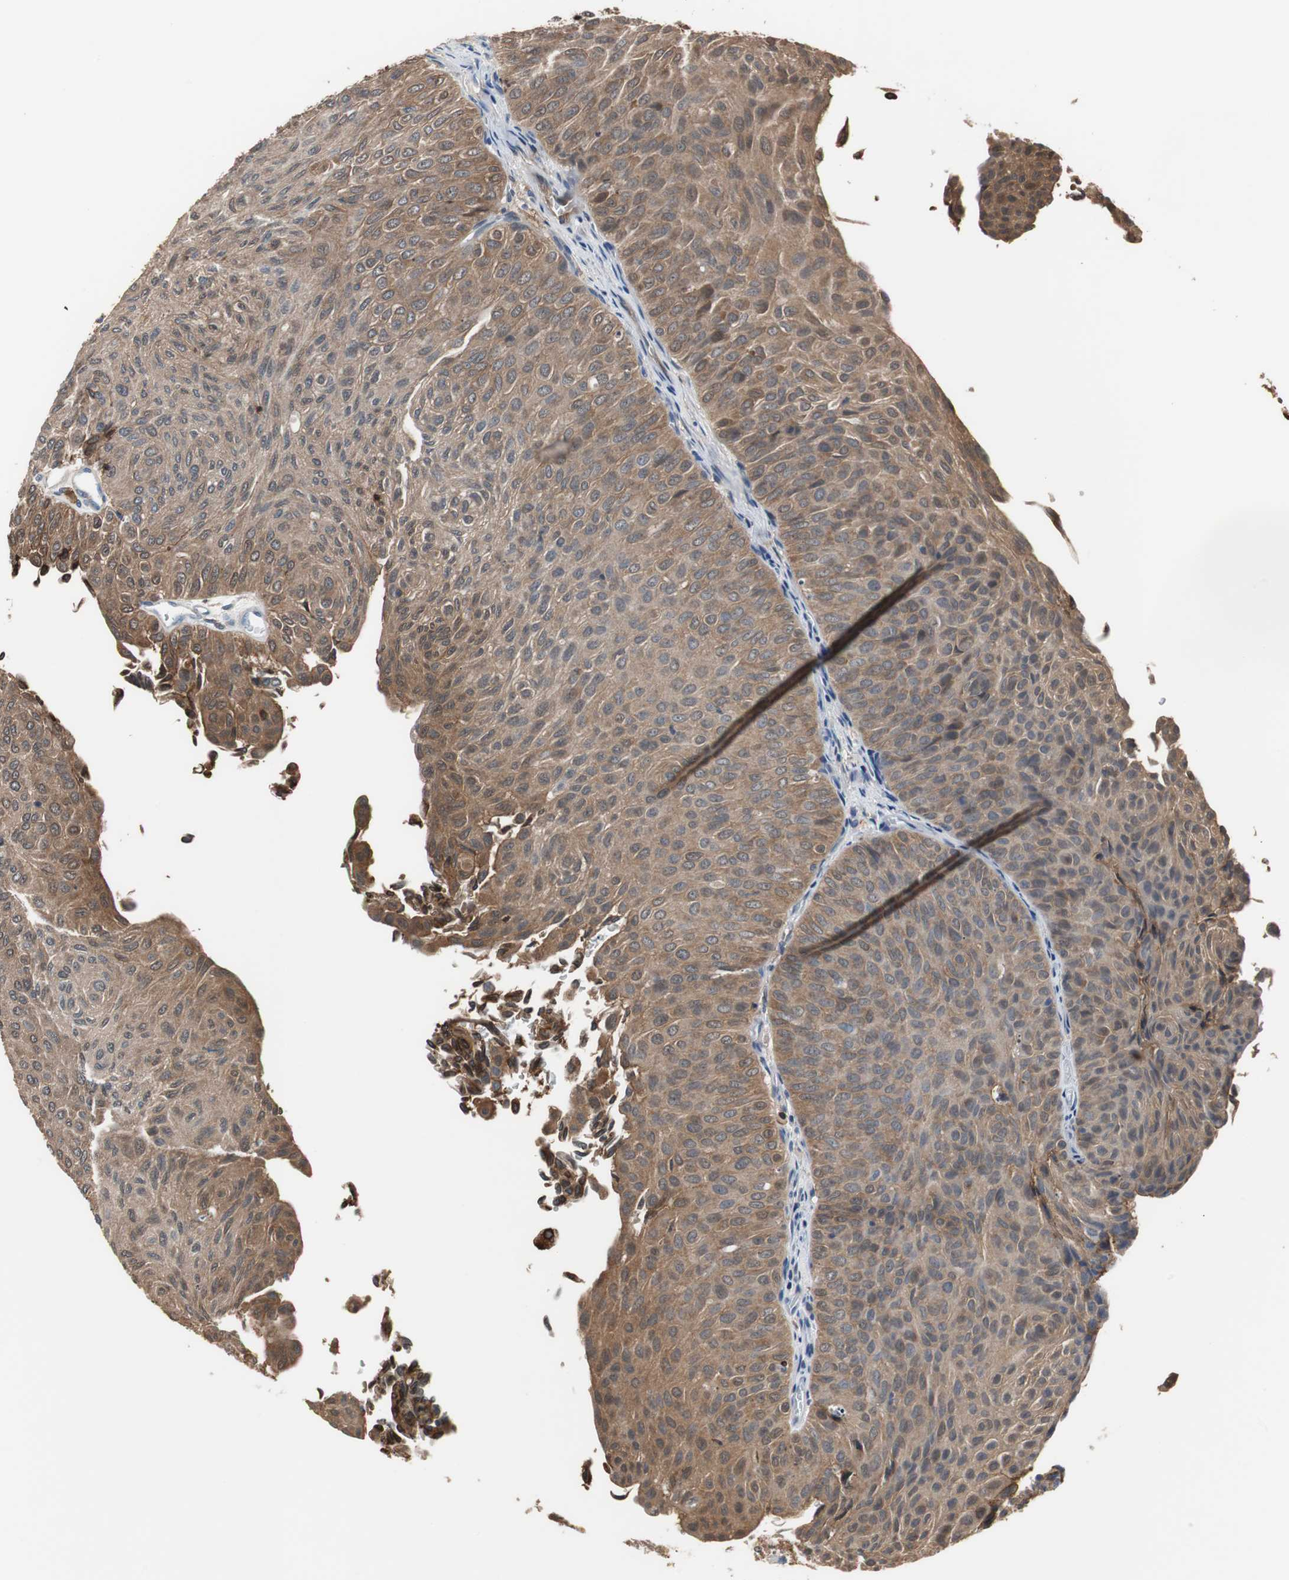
{"staining": {"intensity": "moderate", "quantity": ">75%", "location": "cytoplasmic/membranous"}, "tissue": "urothelial cancer", "cell_type": "Tumor cells", "image_type": "cancer", "snomed": [{"axis": "morphology", "description": "Urothelial carcinoma, Low grade"}, {"axis": "topography", "description": "Urinary bladder"}], "caption": "Immunohistochemical staining of human urothelial cancer reveals moderate cytoplasmic/membranous protein positivity in approximately >75% of tumor cells.", "gene": "ANXA4", "patient": {"sex": "male", "age": 78}}